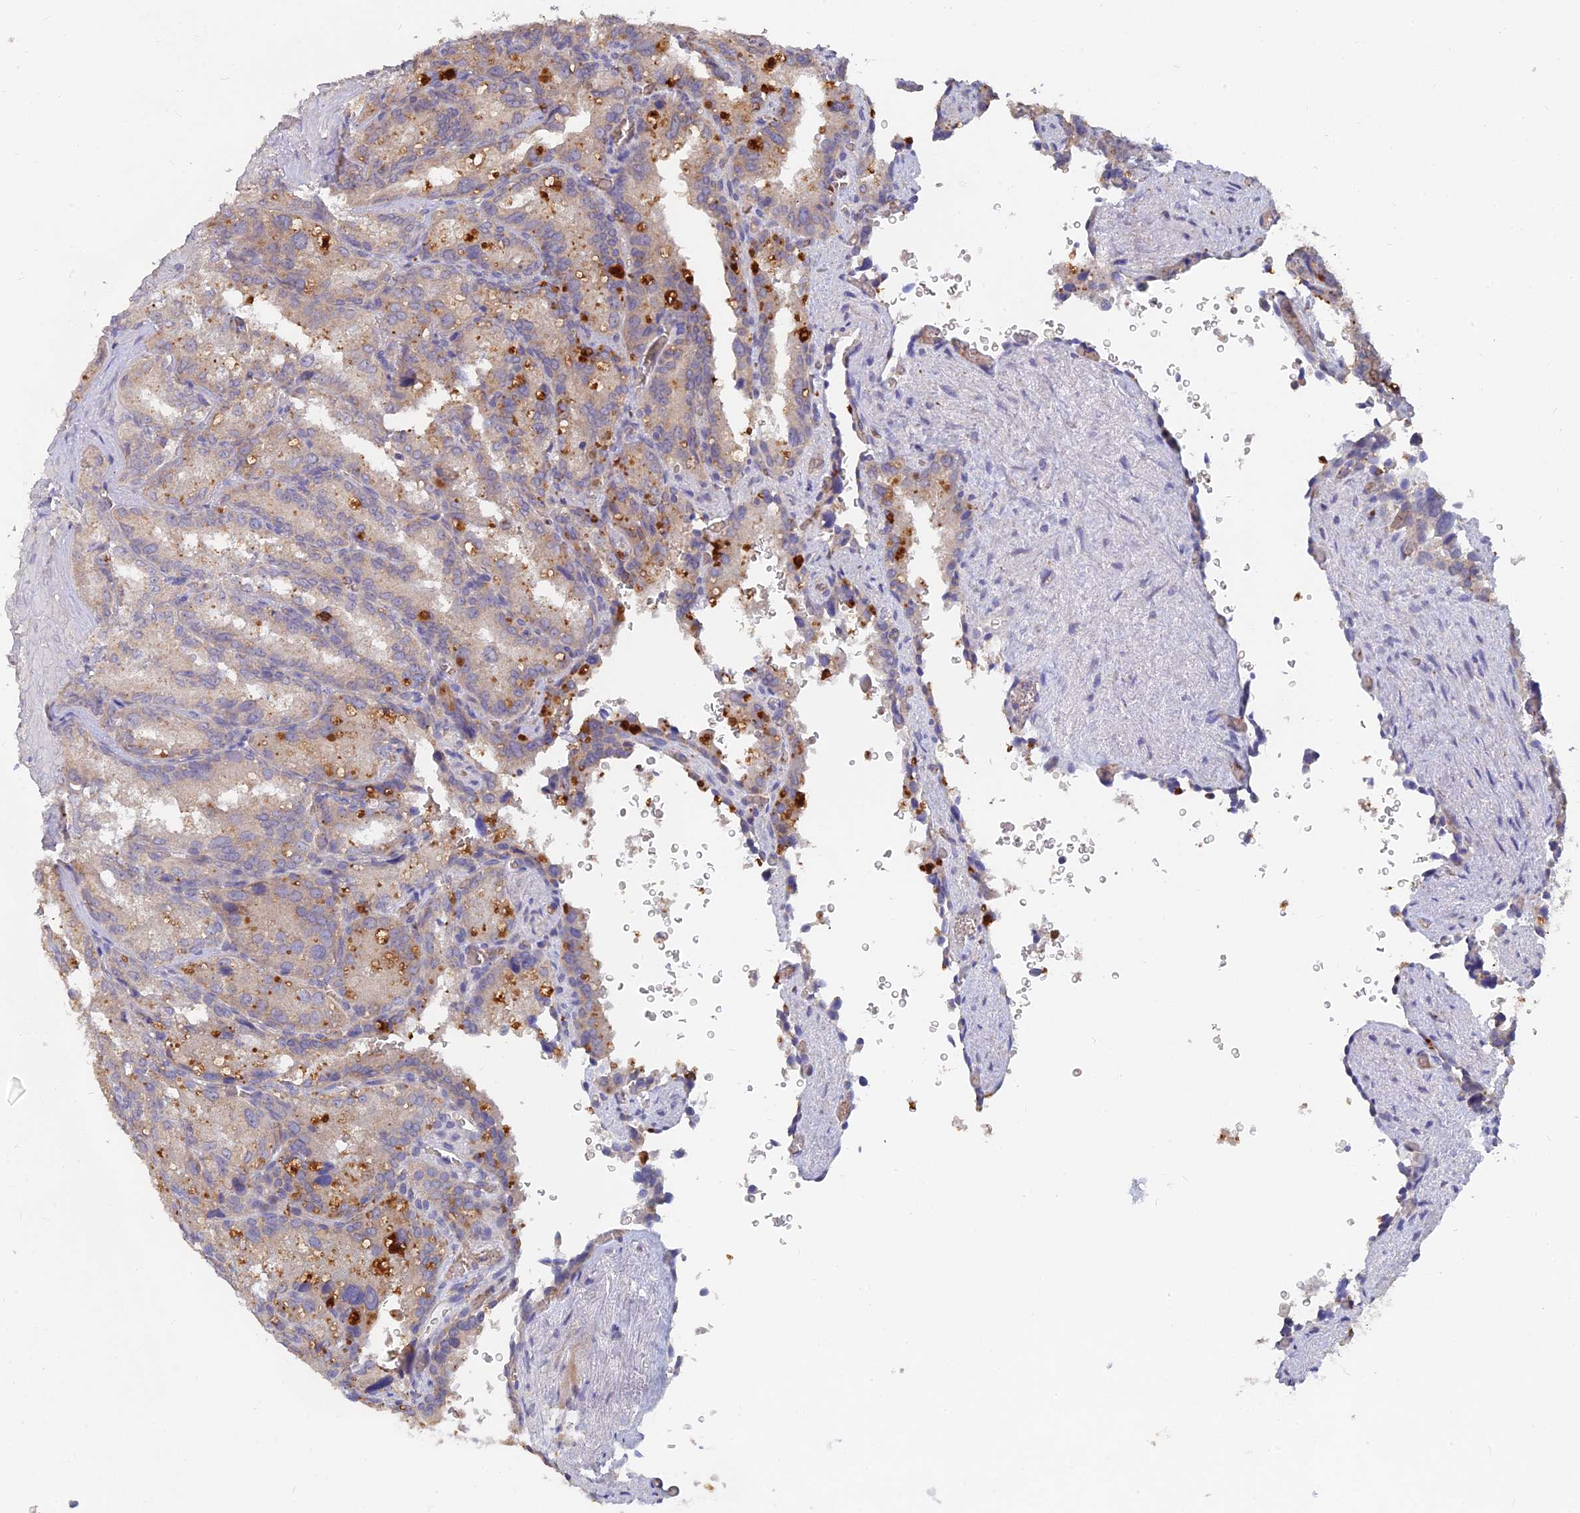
{"staining": {"intensity": "weak", "quantity": "25%-75%", "location": "cytoplasmic/membranous"}, "tissue": "seminal vesicle", "cell_type": "Glandular cells", "image_type": "normal", "snomed": [{"axis": "morphology", "description": "Normal tissue, NOS"}, {"axis": "topography", "description": "Seminal veicle"}], "caption": "Protein expression analysis of unremarkable seminal vesicle displays weak cytoplasmic/membranous expression in about 25%-75% of glandular cells. The staining is performed using DAB brown chromogen to label protein expression. The nuclei are counter-stained blue using hematoxylin.", "gene": "ARRDC1", "patient": {"sex": "male", "age": 62}}